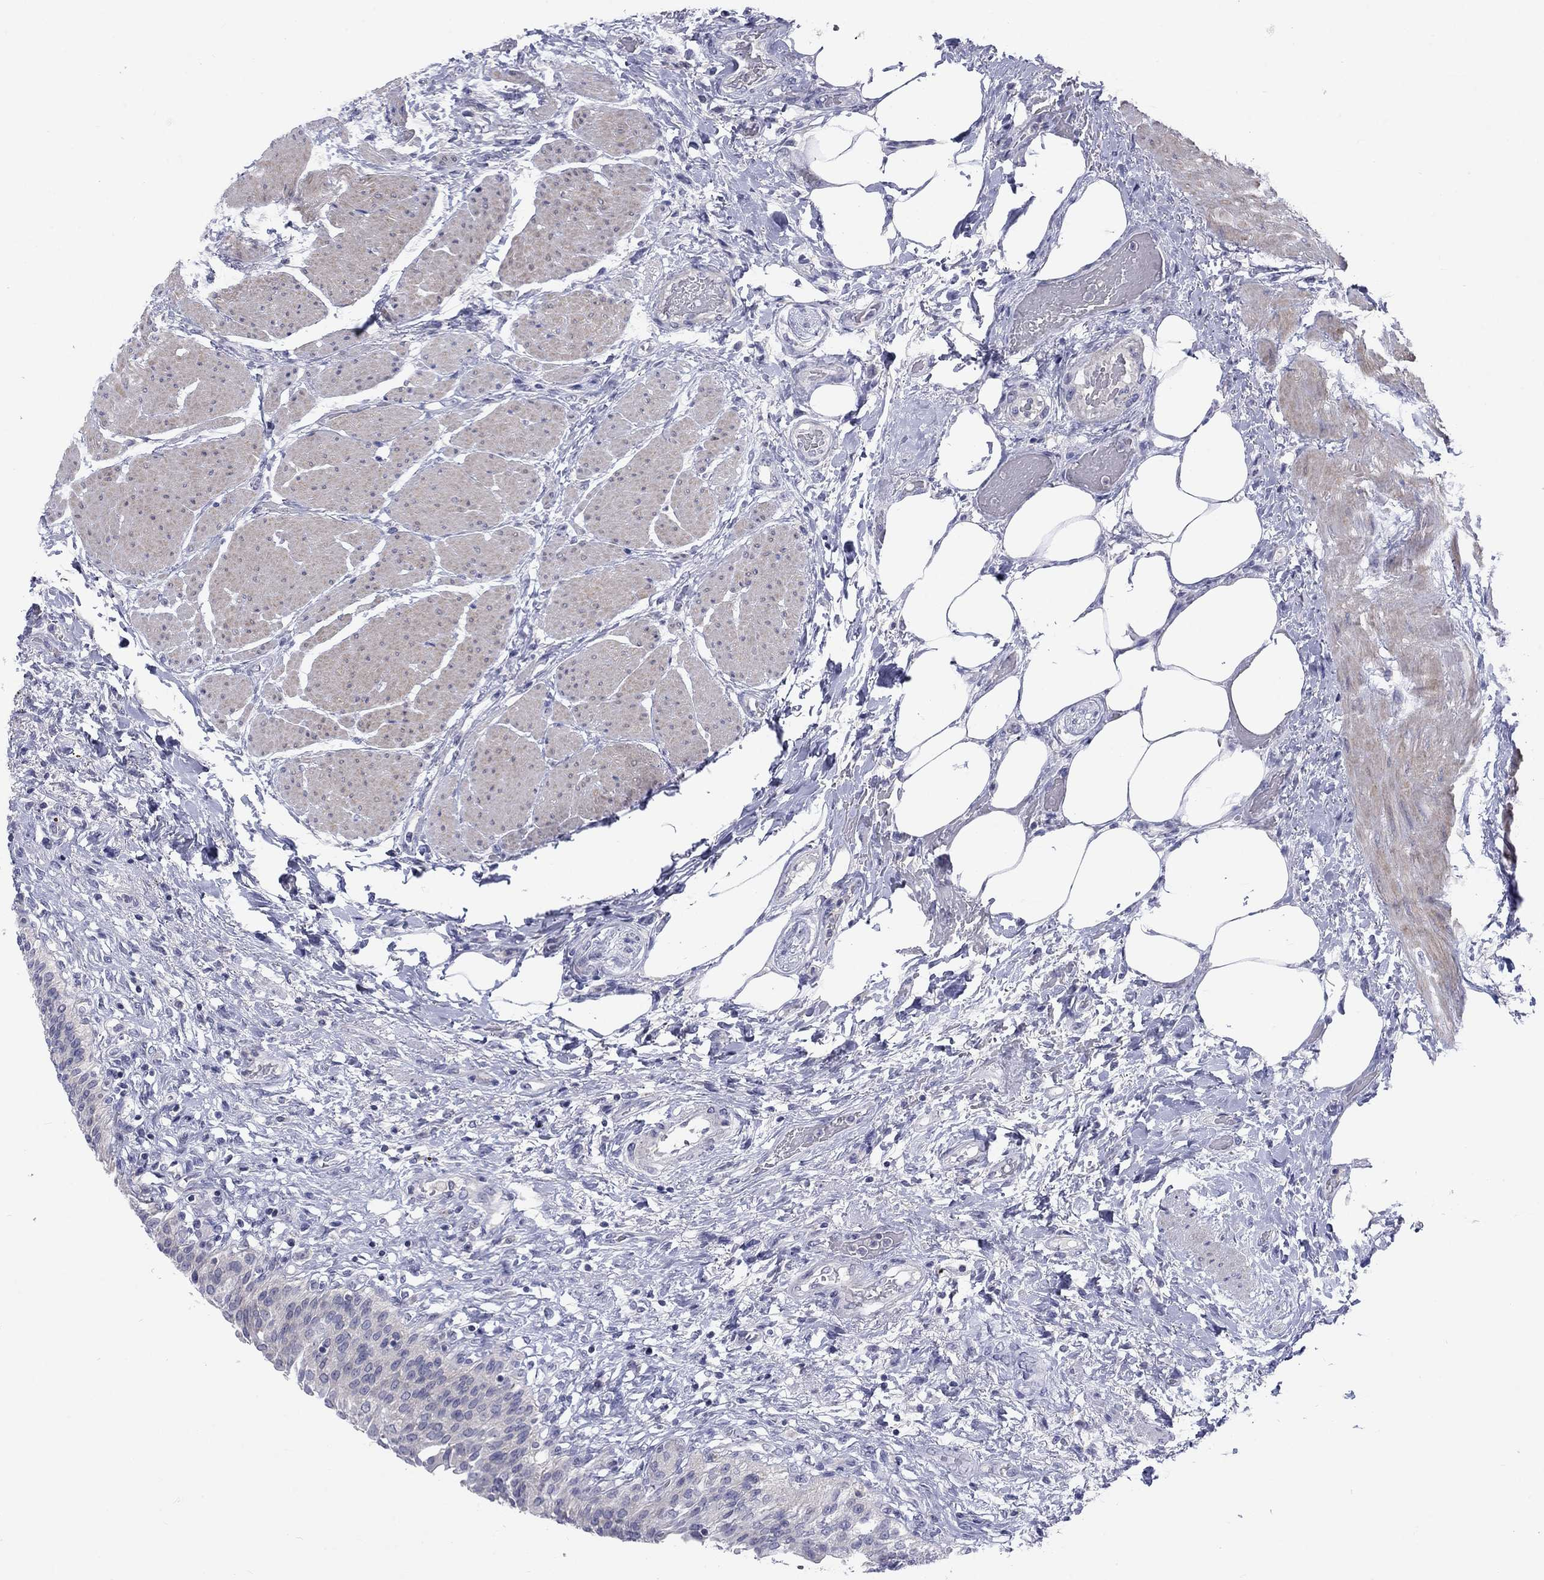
{"staining": {"intensity": "negative", "quantity": "none", "location": "none"}, "tissue": "urinary bladder", "cell_type": "Urothelial cells", "image_type": "normal", "snomed": [{"axis": "morphology", "description": "Normal tissue, NOS"}, {"axis": "morphology", "description": "Metaplasia, NOS"}, {"axis": "topography", "description": "Urinary bladder"}], "caption": "The immunohistochemistry histopathology image has no significant expression in urothelial cells of urinary bladder.", "gene": "CACNA1A", "patient": {"sex": "male", "age": 68}}